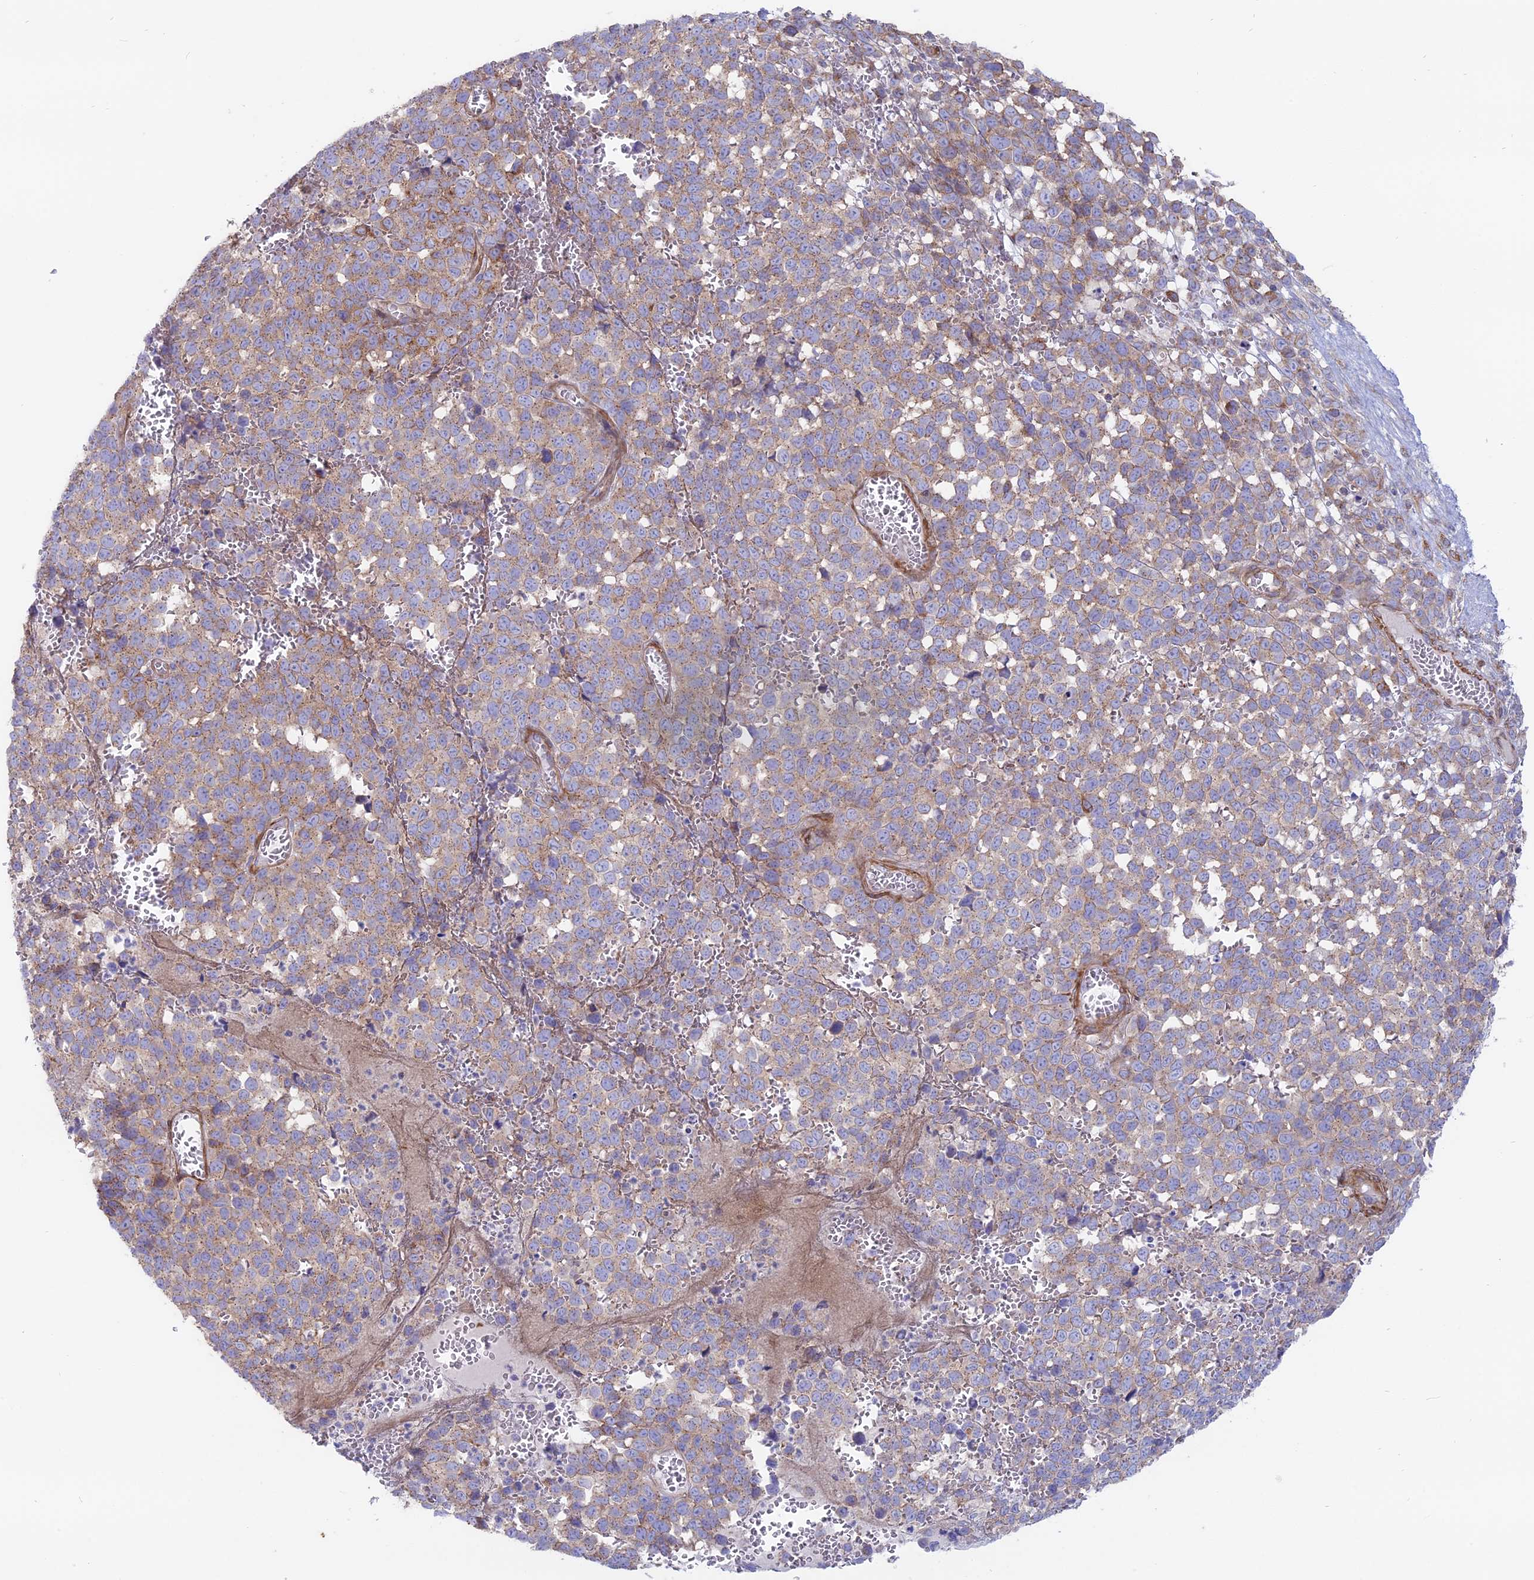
{"staining": {"intensity": "weak", "quantity": "25%-75%", "location": "cytoplasmic/membranous"}, "tissue": "melanoma", "cell_type": "Tumor cells", "image_type": "cancer", "snomed": [{"axis": "morphology", "description": "Malignant melanoma, NOS"}, {"axis": "topography", "description": "Nose, NOS"}], "caption": "Immunohistochemical staining of human malignant melanoma reveals low levels of weak cytoplasmic/membranous protein expression in about 25%-75% of tumor cells. Nuclei are stained in blue.", "gene": "MYO5B", "patient": {"sex": "female", "age": 48}}